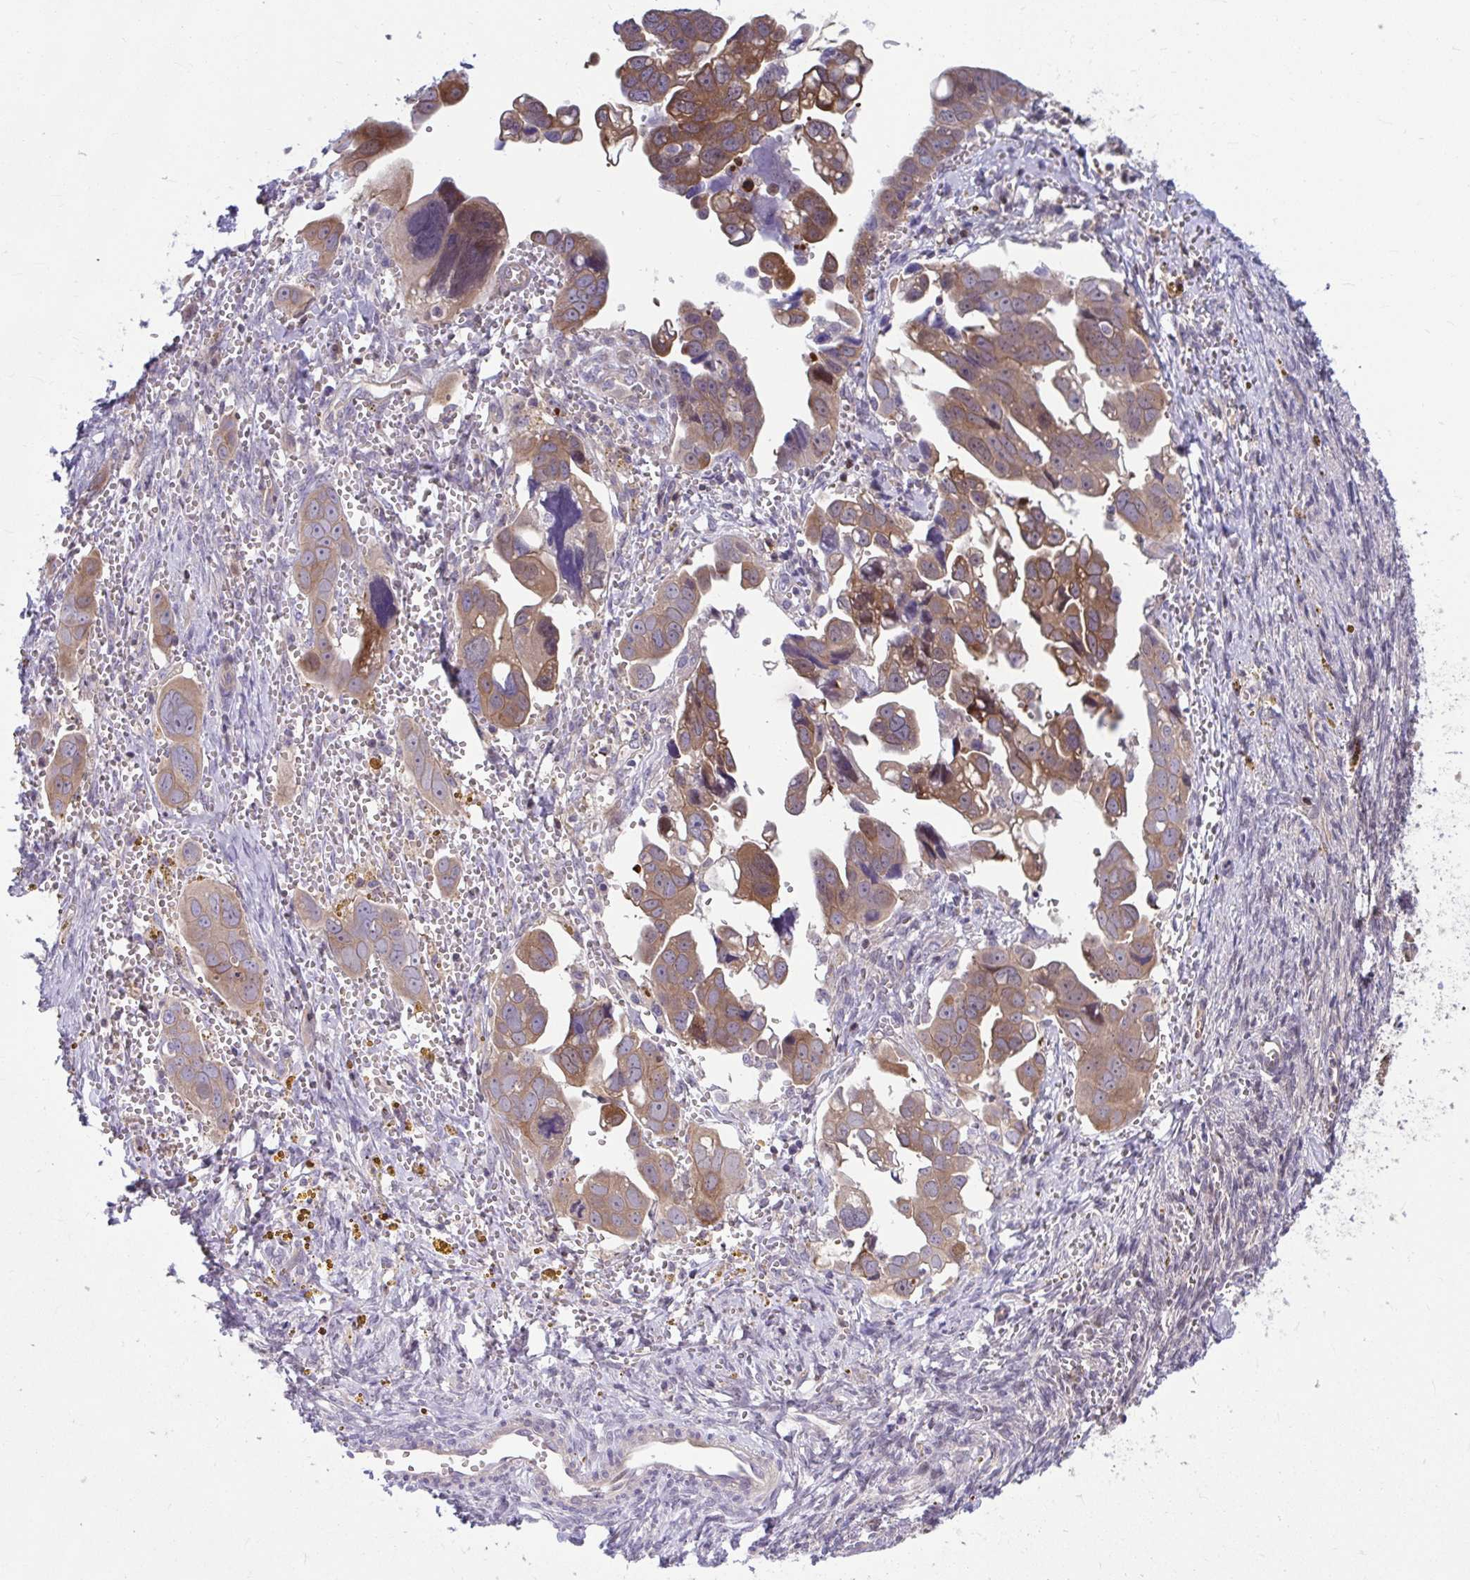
{"staining": {"intensity": "moderate", "quantity": ">75%", "location": "cytoplasmic/membranous"}, "tissue": "ovarian cancer", "cell_type": "Tumor cells", "image_type": "cancer", "snomed": [{"axis": "morphology", "description": "Cystadenocarcinoma, serous, NOS"}, {"axis": "topography", "description": "Ovary"}], "caption": "There is medium levels of moderate cytoplasmic/membranous expression in tumor cells of serous cystadenocarcinoma (ovarian), as demonstrated by immunohistochemical staining (brown color).", "gene": "PCDHB7", "patient": {"sex": "female", "age": 59}}